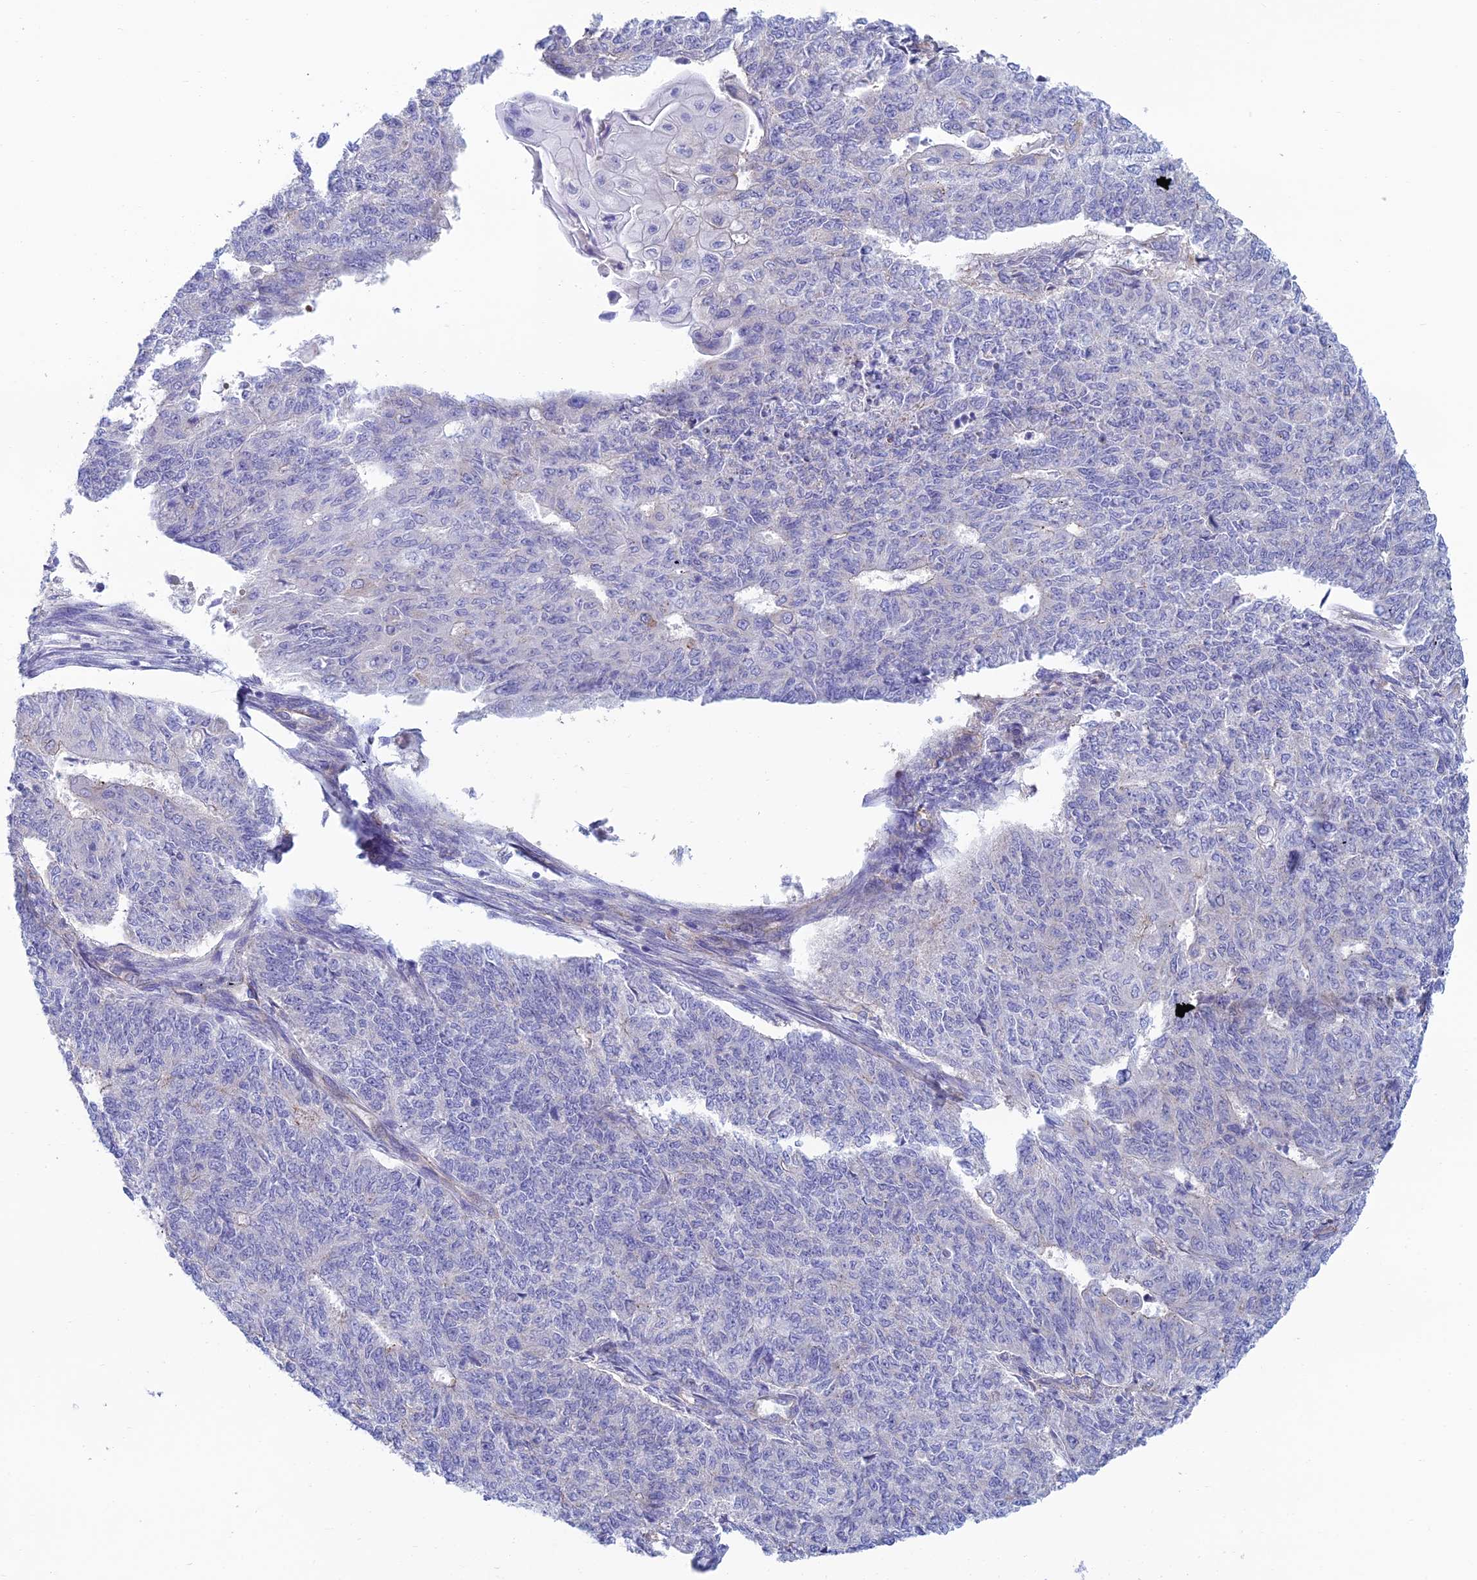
{"staining": {"intensity": "negative", "quantity": "none", "location": "none"}, "tissue": "endometrial cancer", "cell_type": "Tumor cells", "image_type": "cancer", "snomed": [{"axis": "morphology", "description": "Adenocarcinoma, NOS"}, {"axis": "topography", "description": "Endometrium"}], "caption": "Tumor cells are negative for brown protein staining in endometrial cancer.", "gene": "ZNF564", "patient": {"sex": "female", "age": 32}}